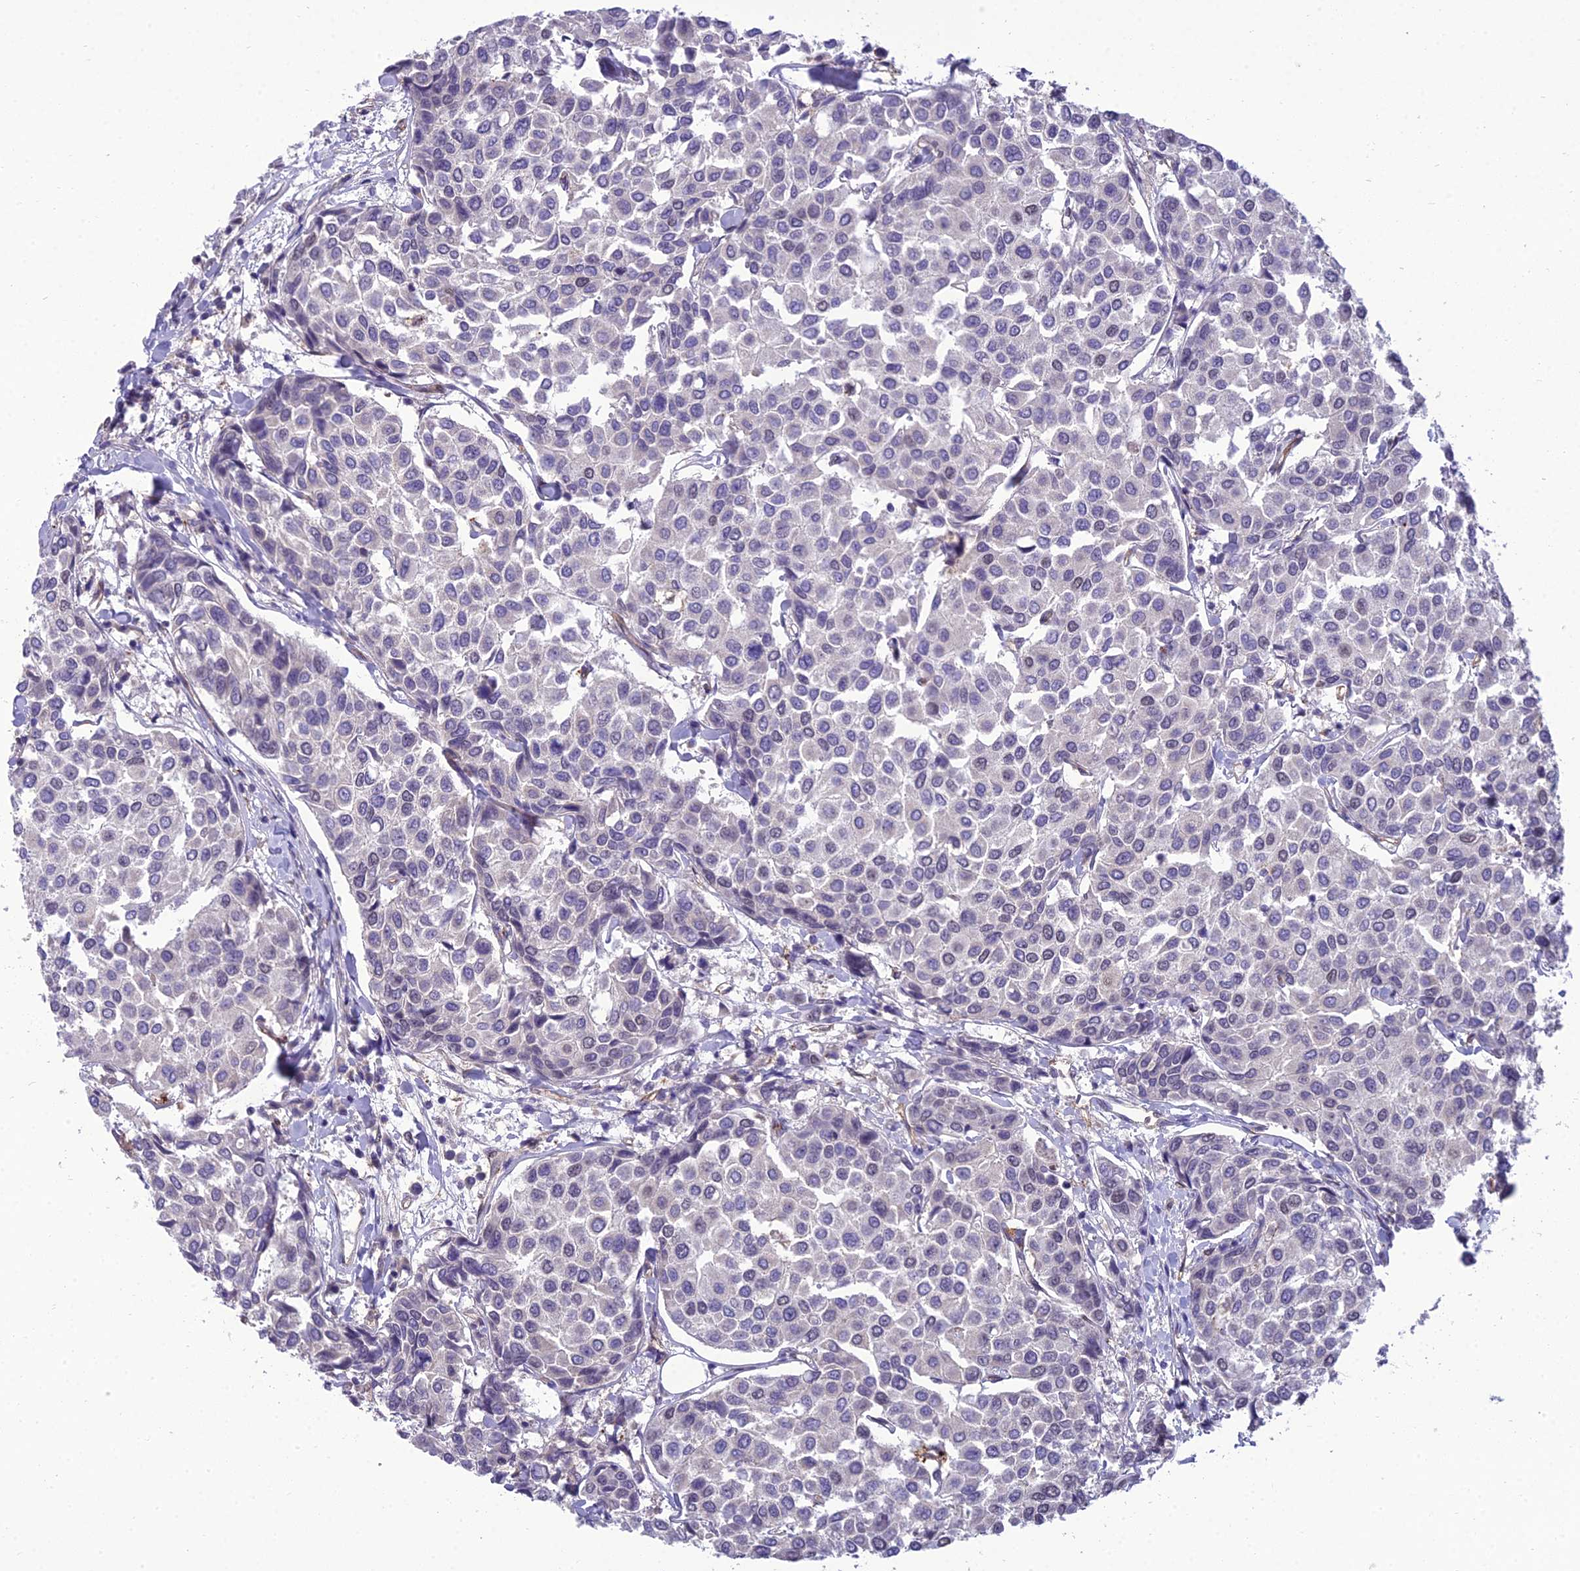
{"staining": {"intensity": "negative", "quantity": "none", "location": "none"}, "tissue": "breast cancer", "cell_type": "Tumor cells", "image_type": "cancer", "snomed": [{"axis": "morphology", "description": "Duct carcinoma"}, {"axis": "topography", "description": "Breast"}], "caption": "Breast cancer (infiltrating ductal carcinoma) stained for a protein using immunohistochemistry (IHC) reveals no expression tumor cells.", "gene": "RANBP3", "patient": {"sex": "female", "age": 55}}